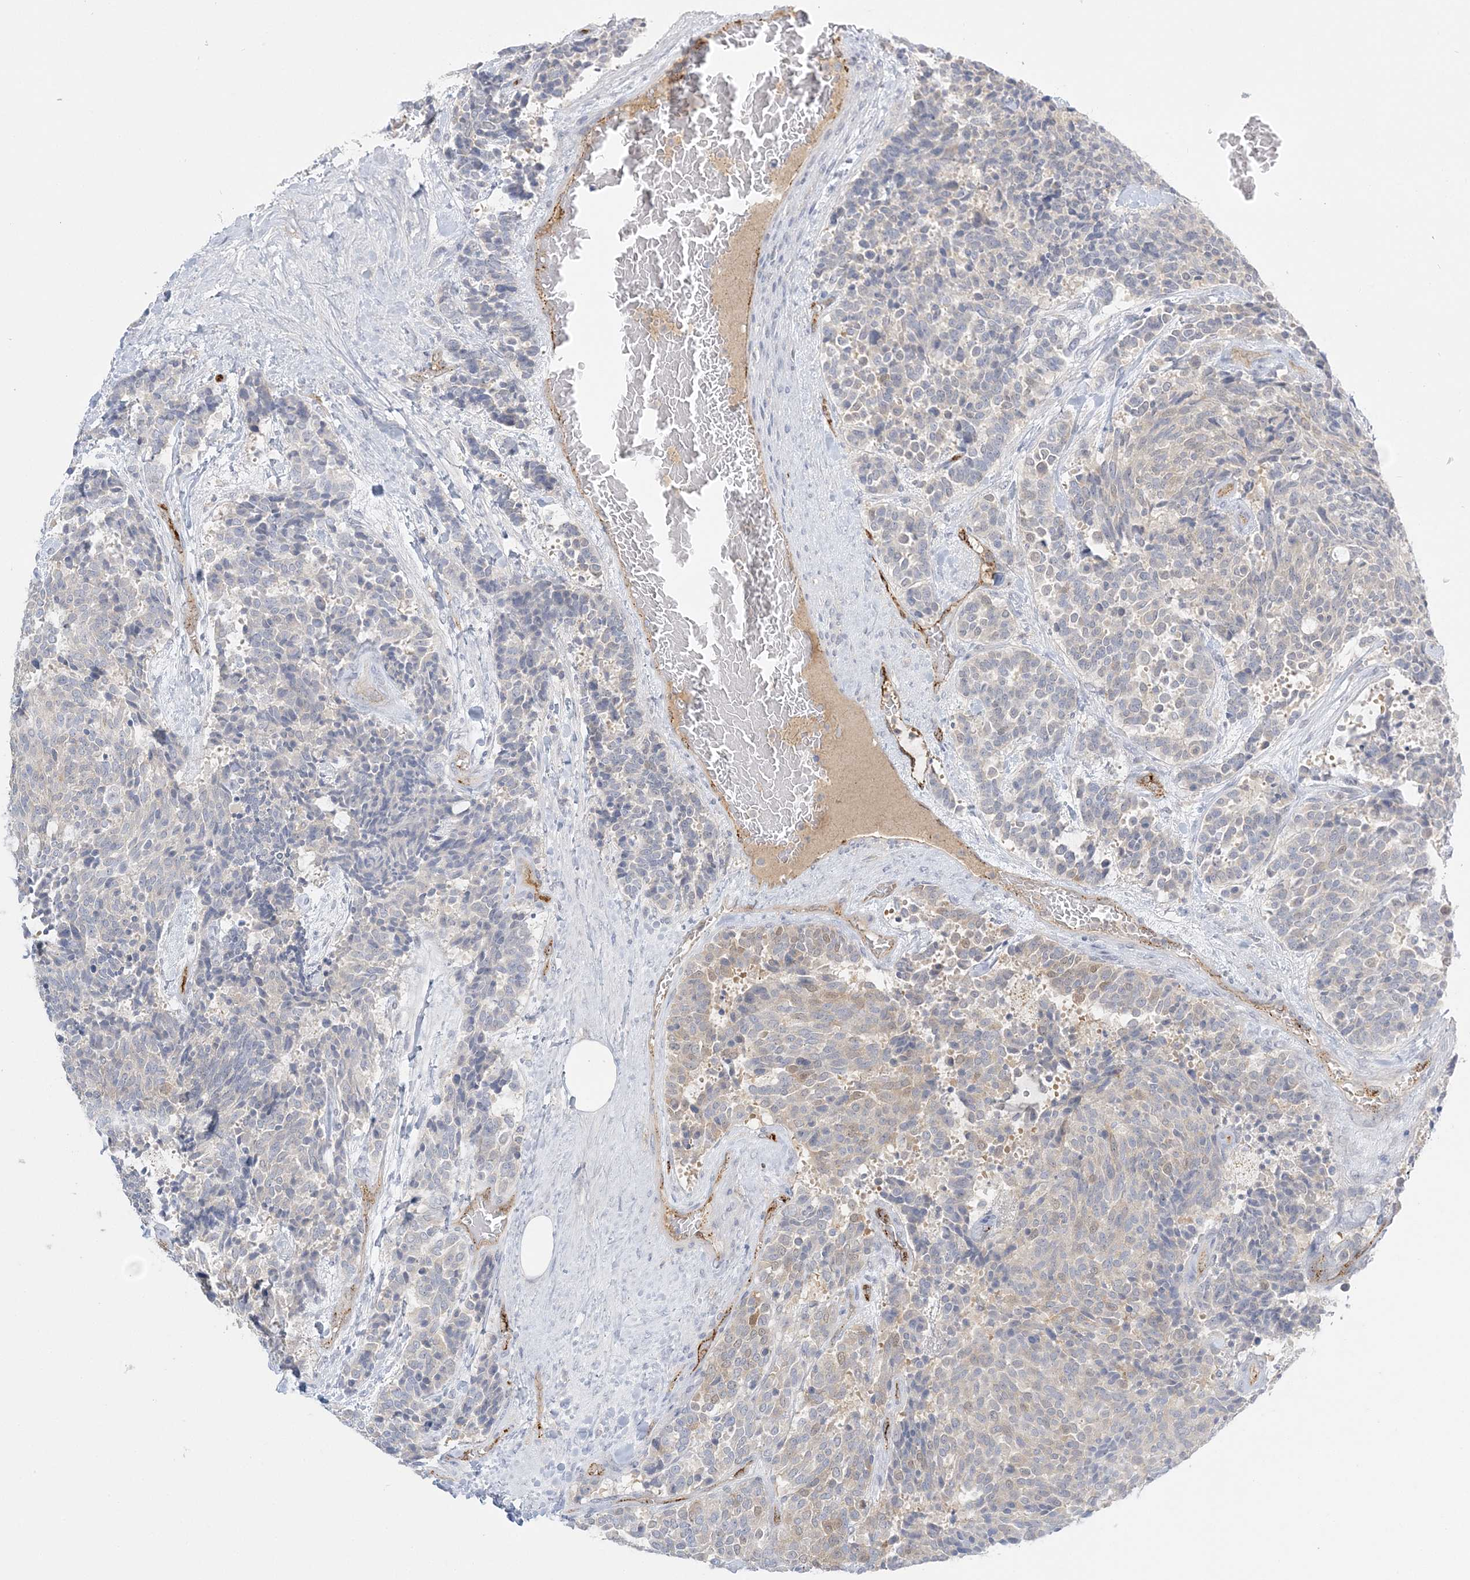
{"staining": {"intensity": "negative", "quantity": "none", "location": "none"}, "tissue": "carcinoid", "cell_type": "Tumor cells", "image_type": "cancer", "snomed": [{"axis": "morphology", "description": "Carcinoid, malignant, NOS"}, {"axis": "topography", "description": "Pancreas"}], "caption": "High magnification brightfield microscopy of carcinoid (malignant) stained with DAB (brown) and counterstained with hematoxylin (blue): tumor cells show no significant positivity.", "gene": "INPP1", "patient": {"sex": "female", "age": 54}}